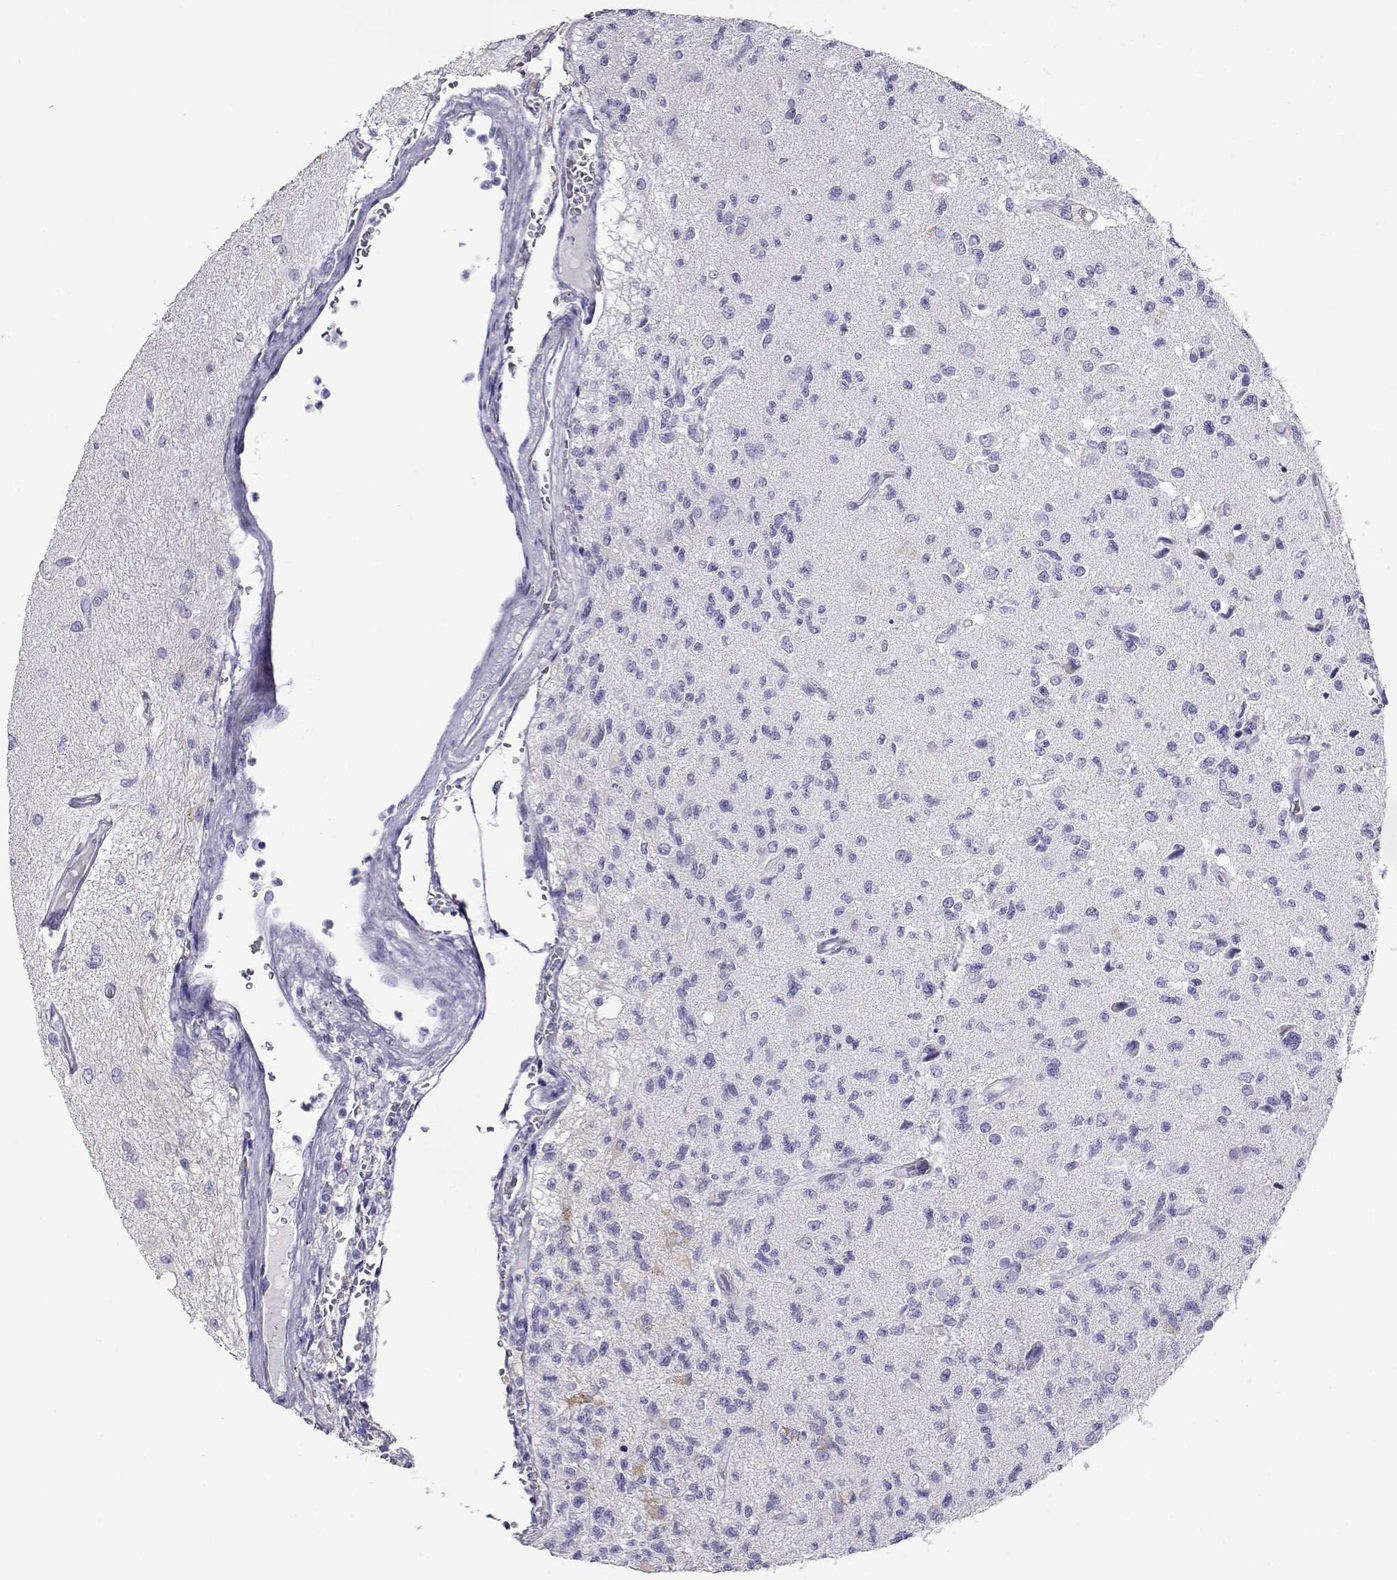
{"staining": {"intensity": "negative", "quantity": "none", "location": "none"}, "tissue": "glioma", "cell_type": "Tumor cells", "image_type": "cancer", "snomed": [{"axis": "morphology", "description": "Glioma, malignant, High grade"}, {"axis": "topography", "description": "Brain"}], "caption": "The image reveals no significant positivity in tumor cells of malignant glioma (high-grade).", "gene": "RHOXF2", "patient": {"sex": "male", "age": 56}}